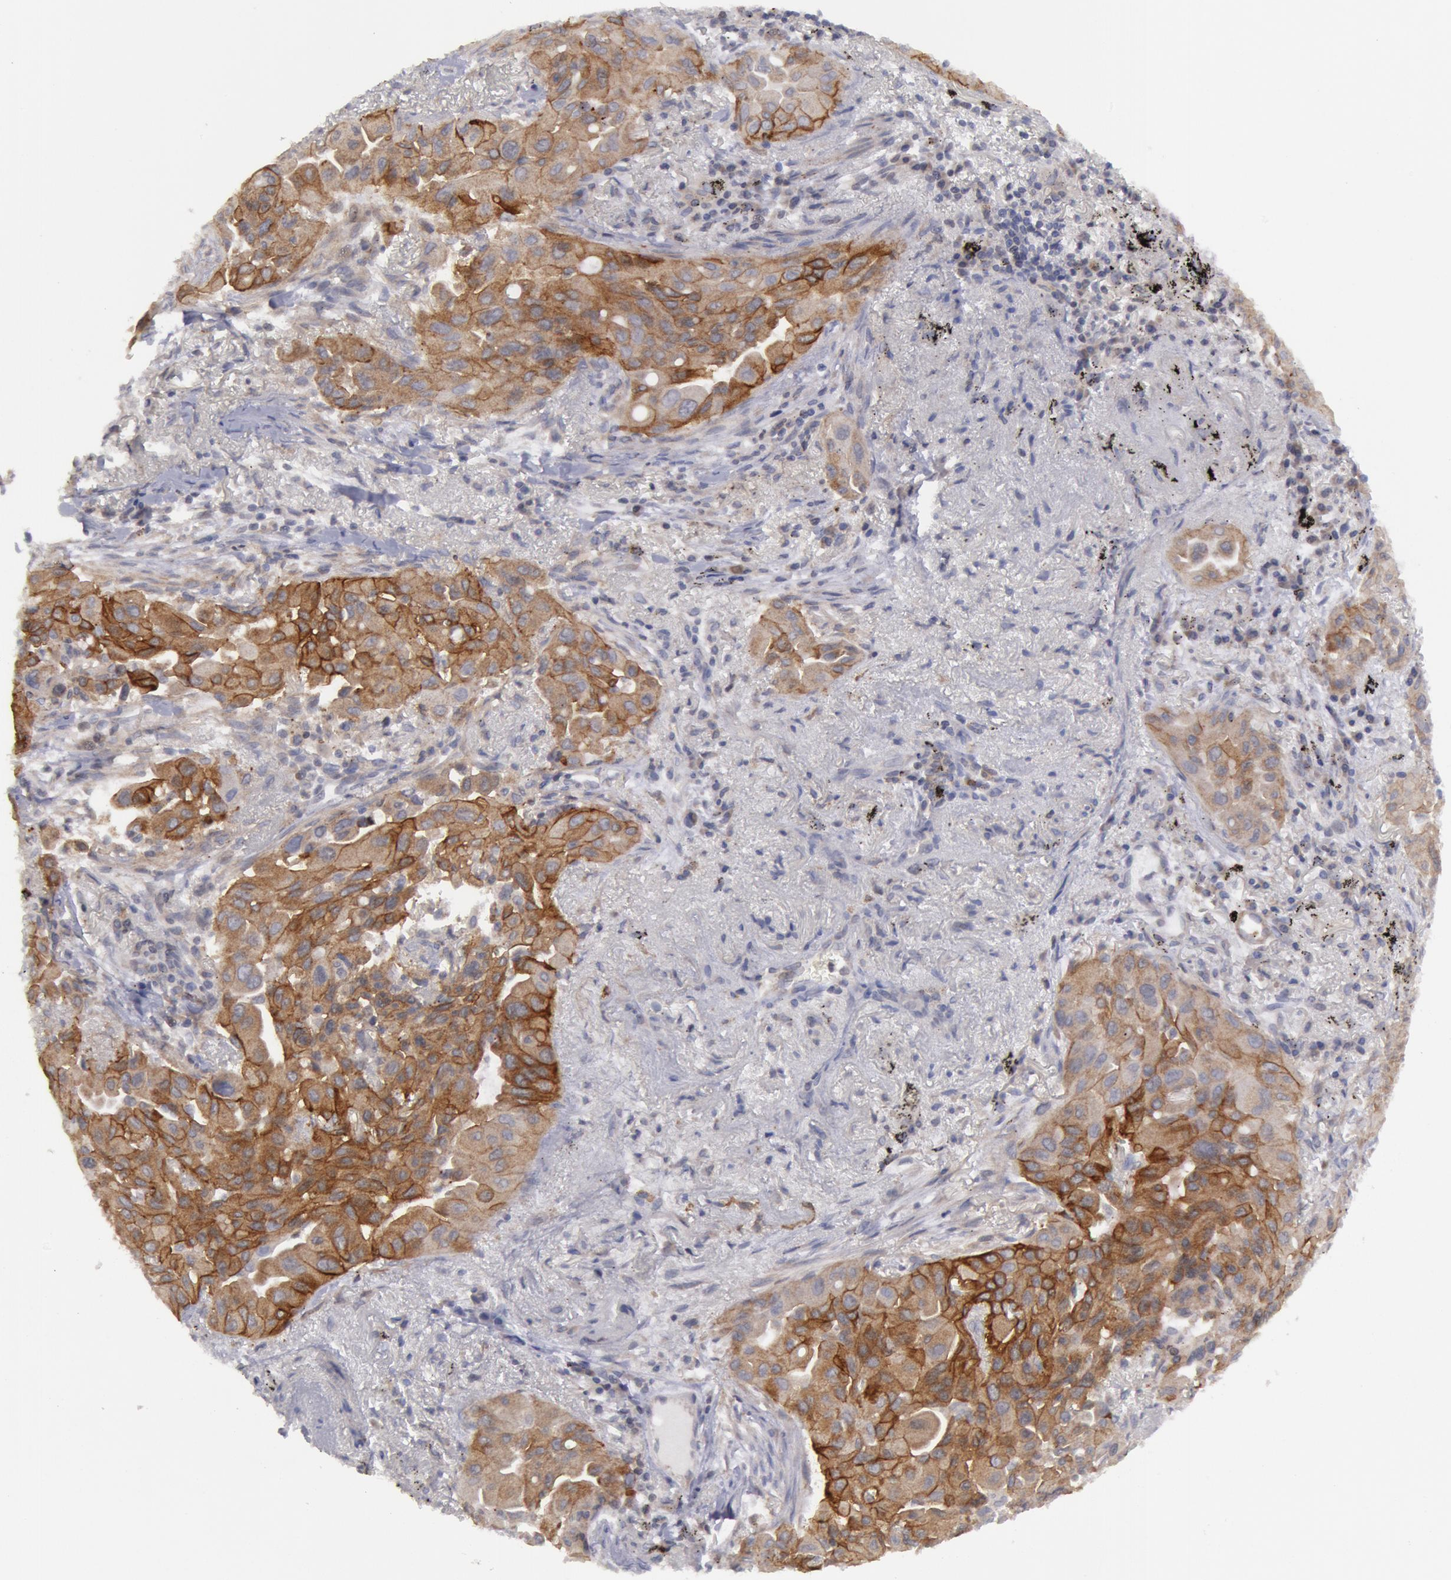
{"staining": {"intensity": "moderate", "quantity": ">75%", "location": "cytoplasmic/membranous"}, "tissue": "lung cancer", "cell_type": "Tumor cells", "image_type": "cancer", "snomed": [{"axis": "morphology", "description": "Adenocarcinoma, NOS"}, {"axis": "topography", "description": "Lung"}], "caption": "Protein staining displays moderate cytoplasmic/membranous positivity in about >75% of tumor cells in lung cancer.", "gene": "ERBB2", "patient": {"sex": "male", "age": 68}}